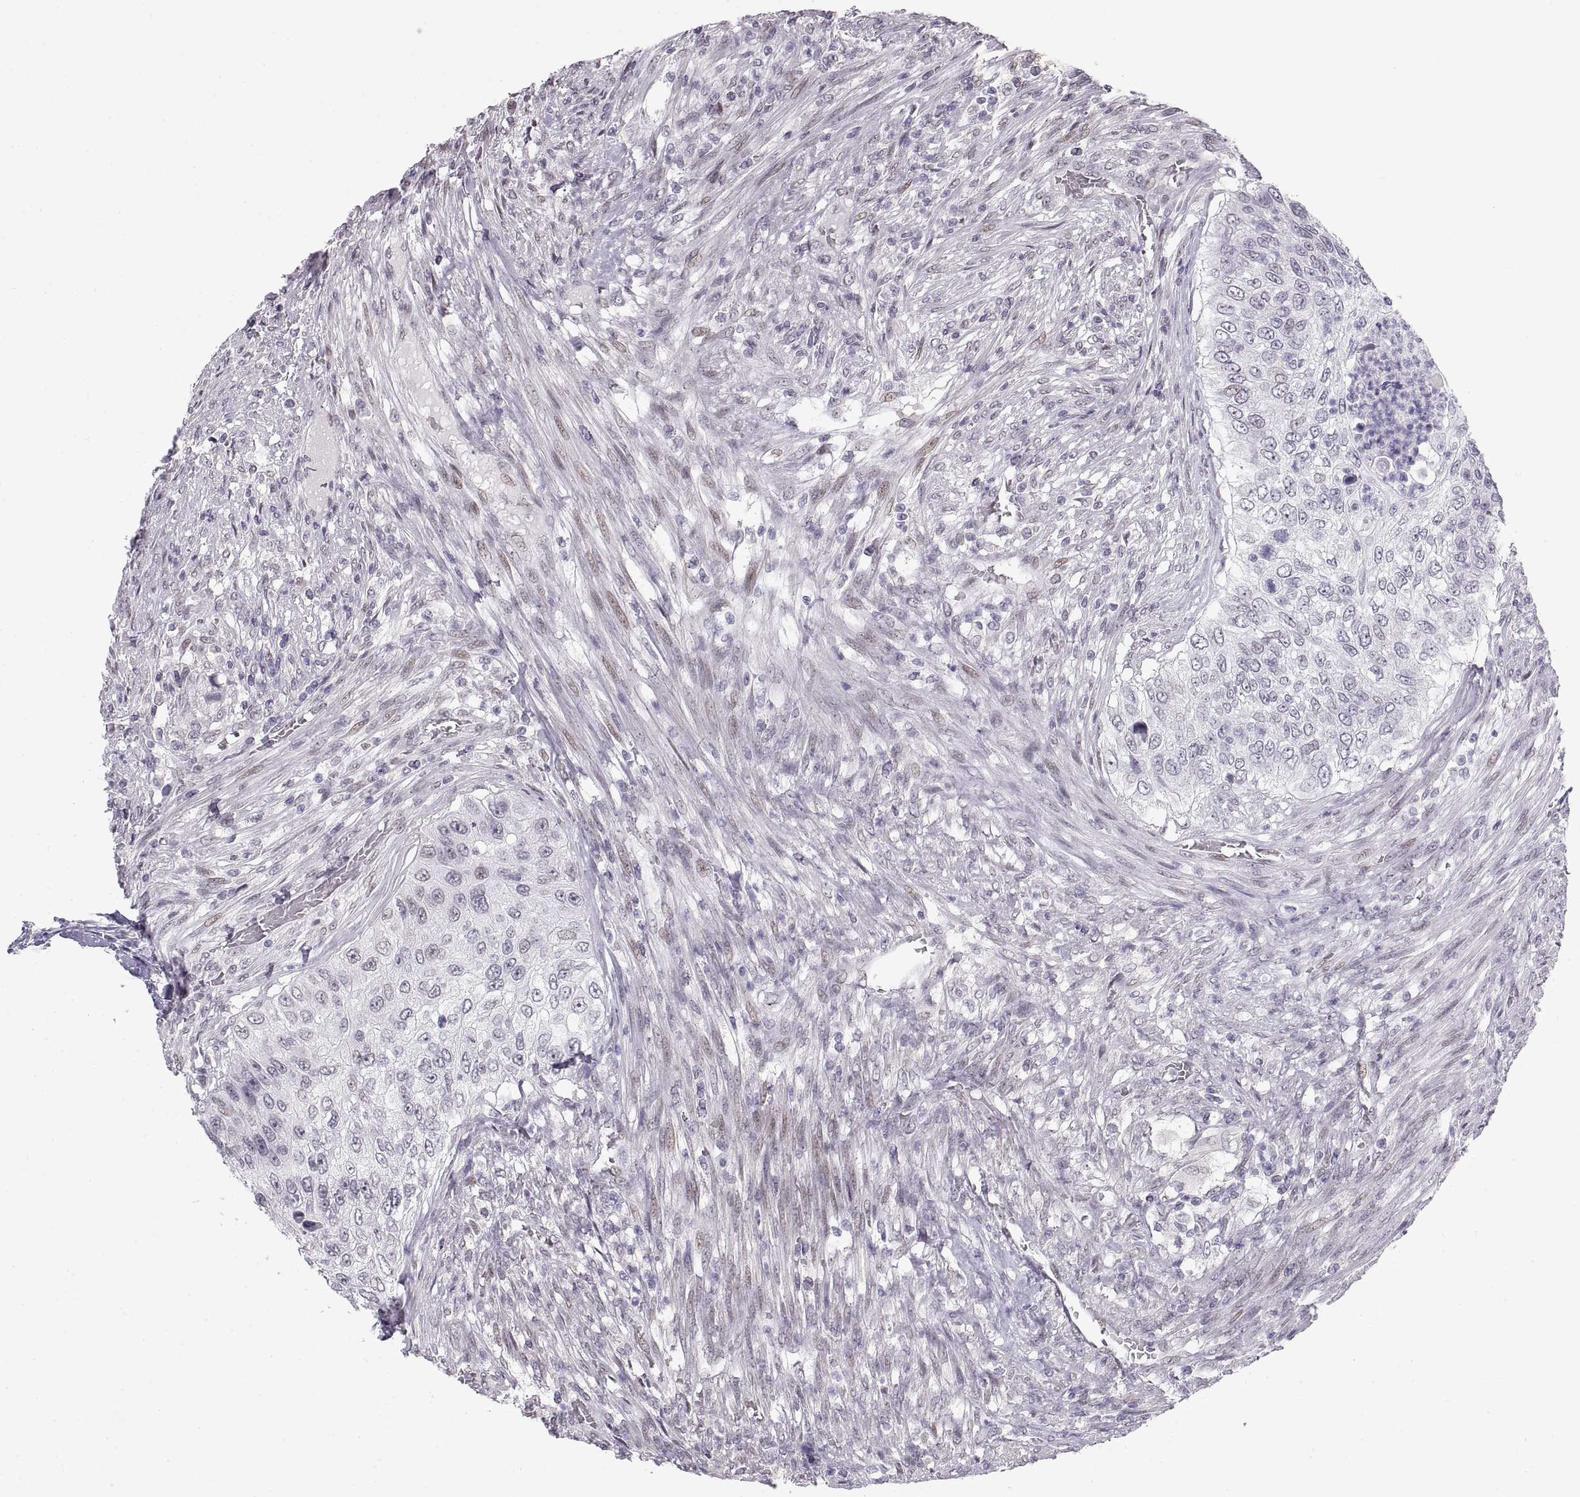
{"staining": {"intensity": "negative", "quantity": "none", "location": "none"}, "tissue": "urothelial cancer", "cell_type": "Tumor cells", "image_type": "cancer", "snomed": [{"axis": "morphology", "description": "Urothelial carcinoma, High grade"}, {"axis": "topography", "description": "Urinary bladder"}], "caption": "The image displays no staining of tumor cells in urothelial carcinoma (high-grade).", "gene": "NANOS3", "patient": {"sex": "female", "age": 60}}